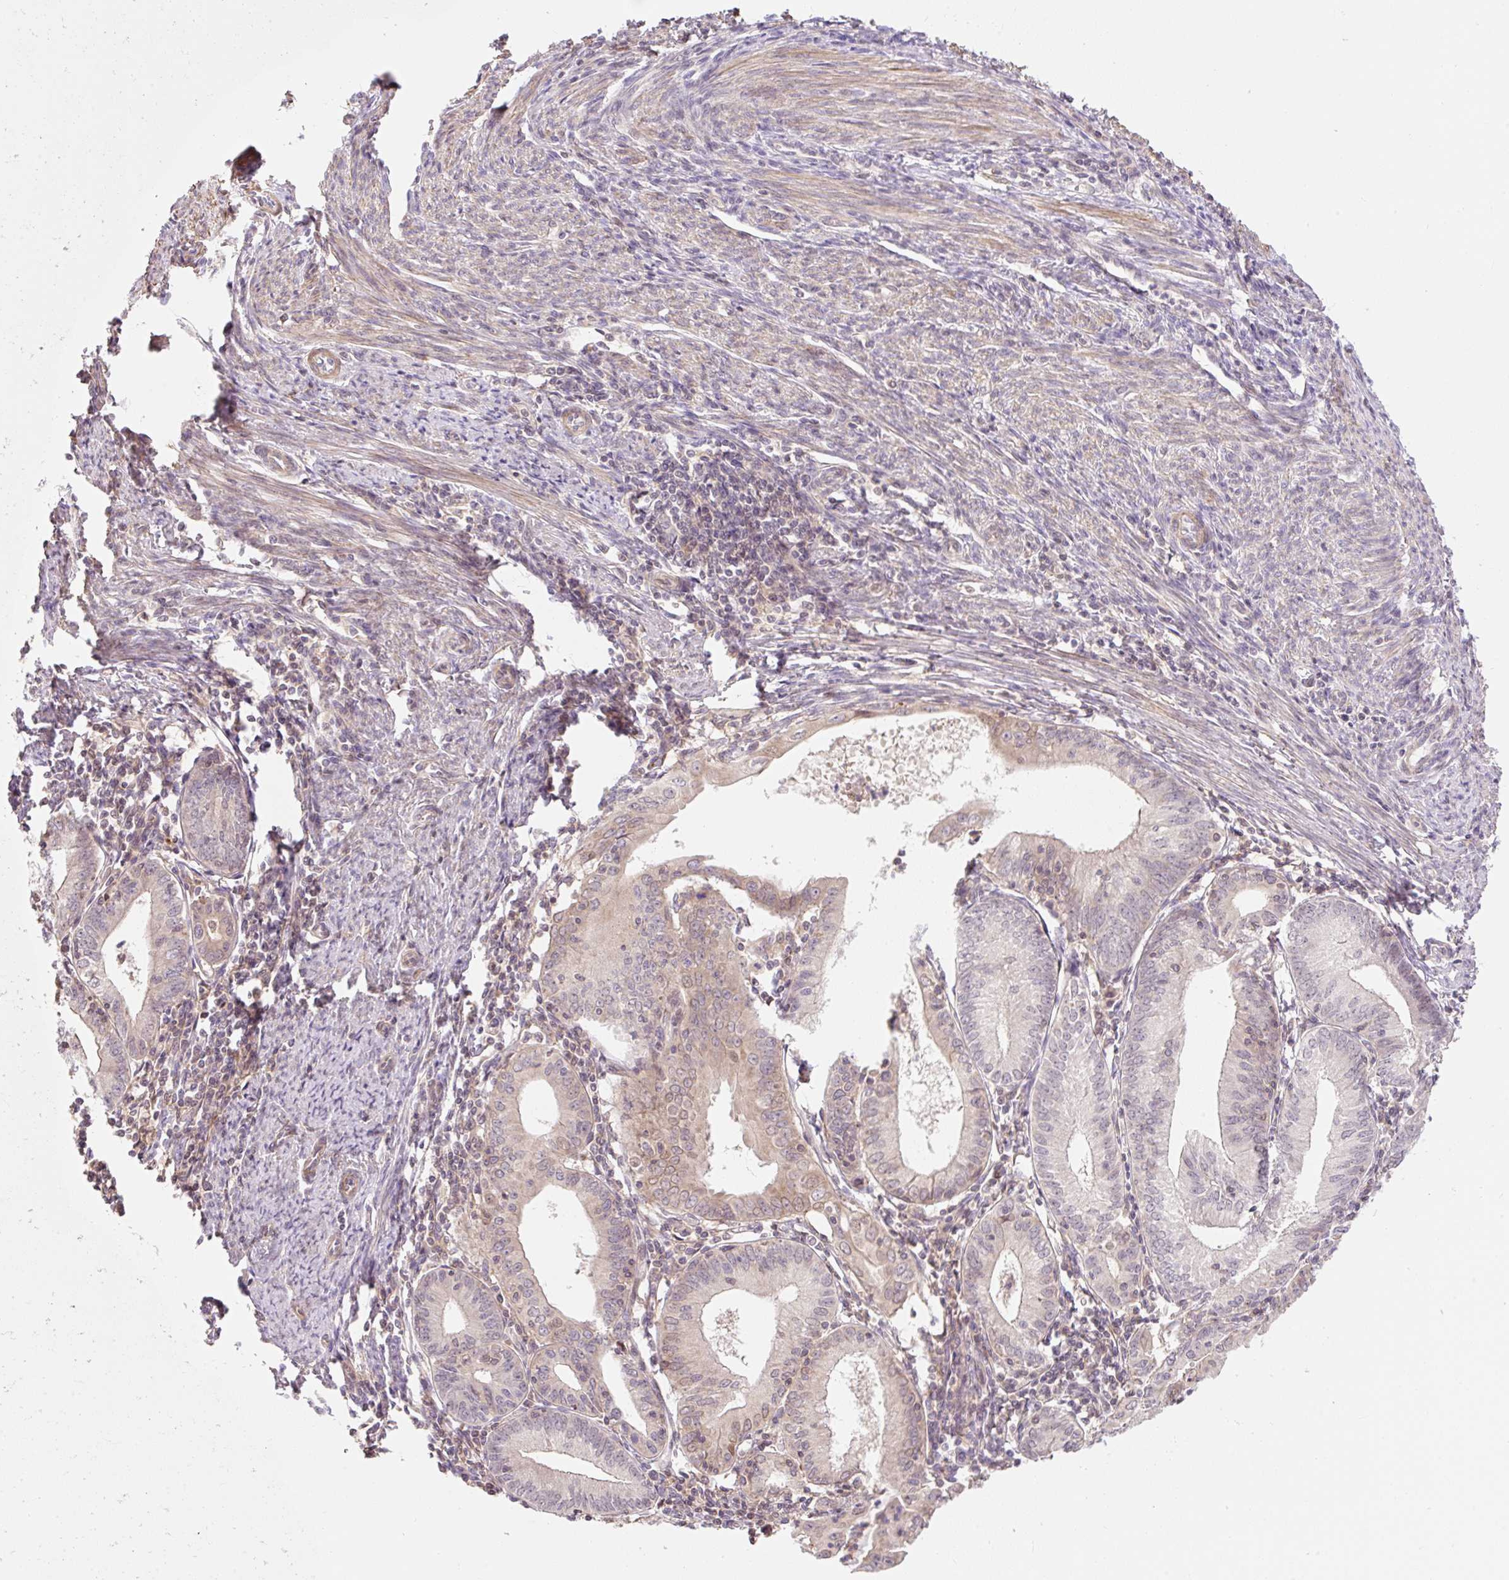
{"staining": {"intensity": "weak", "quantity": "25%-75%", "location": "cytoplasmic/membranous"}, "tissue": "endometrial cancer", "cell_type": "Tumor cells", "image_type": "cancer", "snomed": [{"axis": "morphology", "description": "Adenocarcinoma, NOS"}, {"axis": "topography", "description": "Endometrium"}], "caption": "IHC staining of endometrial cancer (adenocarcinoma), which displays low levels of weak cytoplasmic/membranous expression in approximately 25%-75% of tumor cells indicating weak cytoplasmic/membranous protein positivity. The staining was performed using DAB (brown) for protein detection and nuclei were counterstained in hematoxylin (blue).", "gene": "EMC10", "patient": {"sex": "female", "age": 60}}